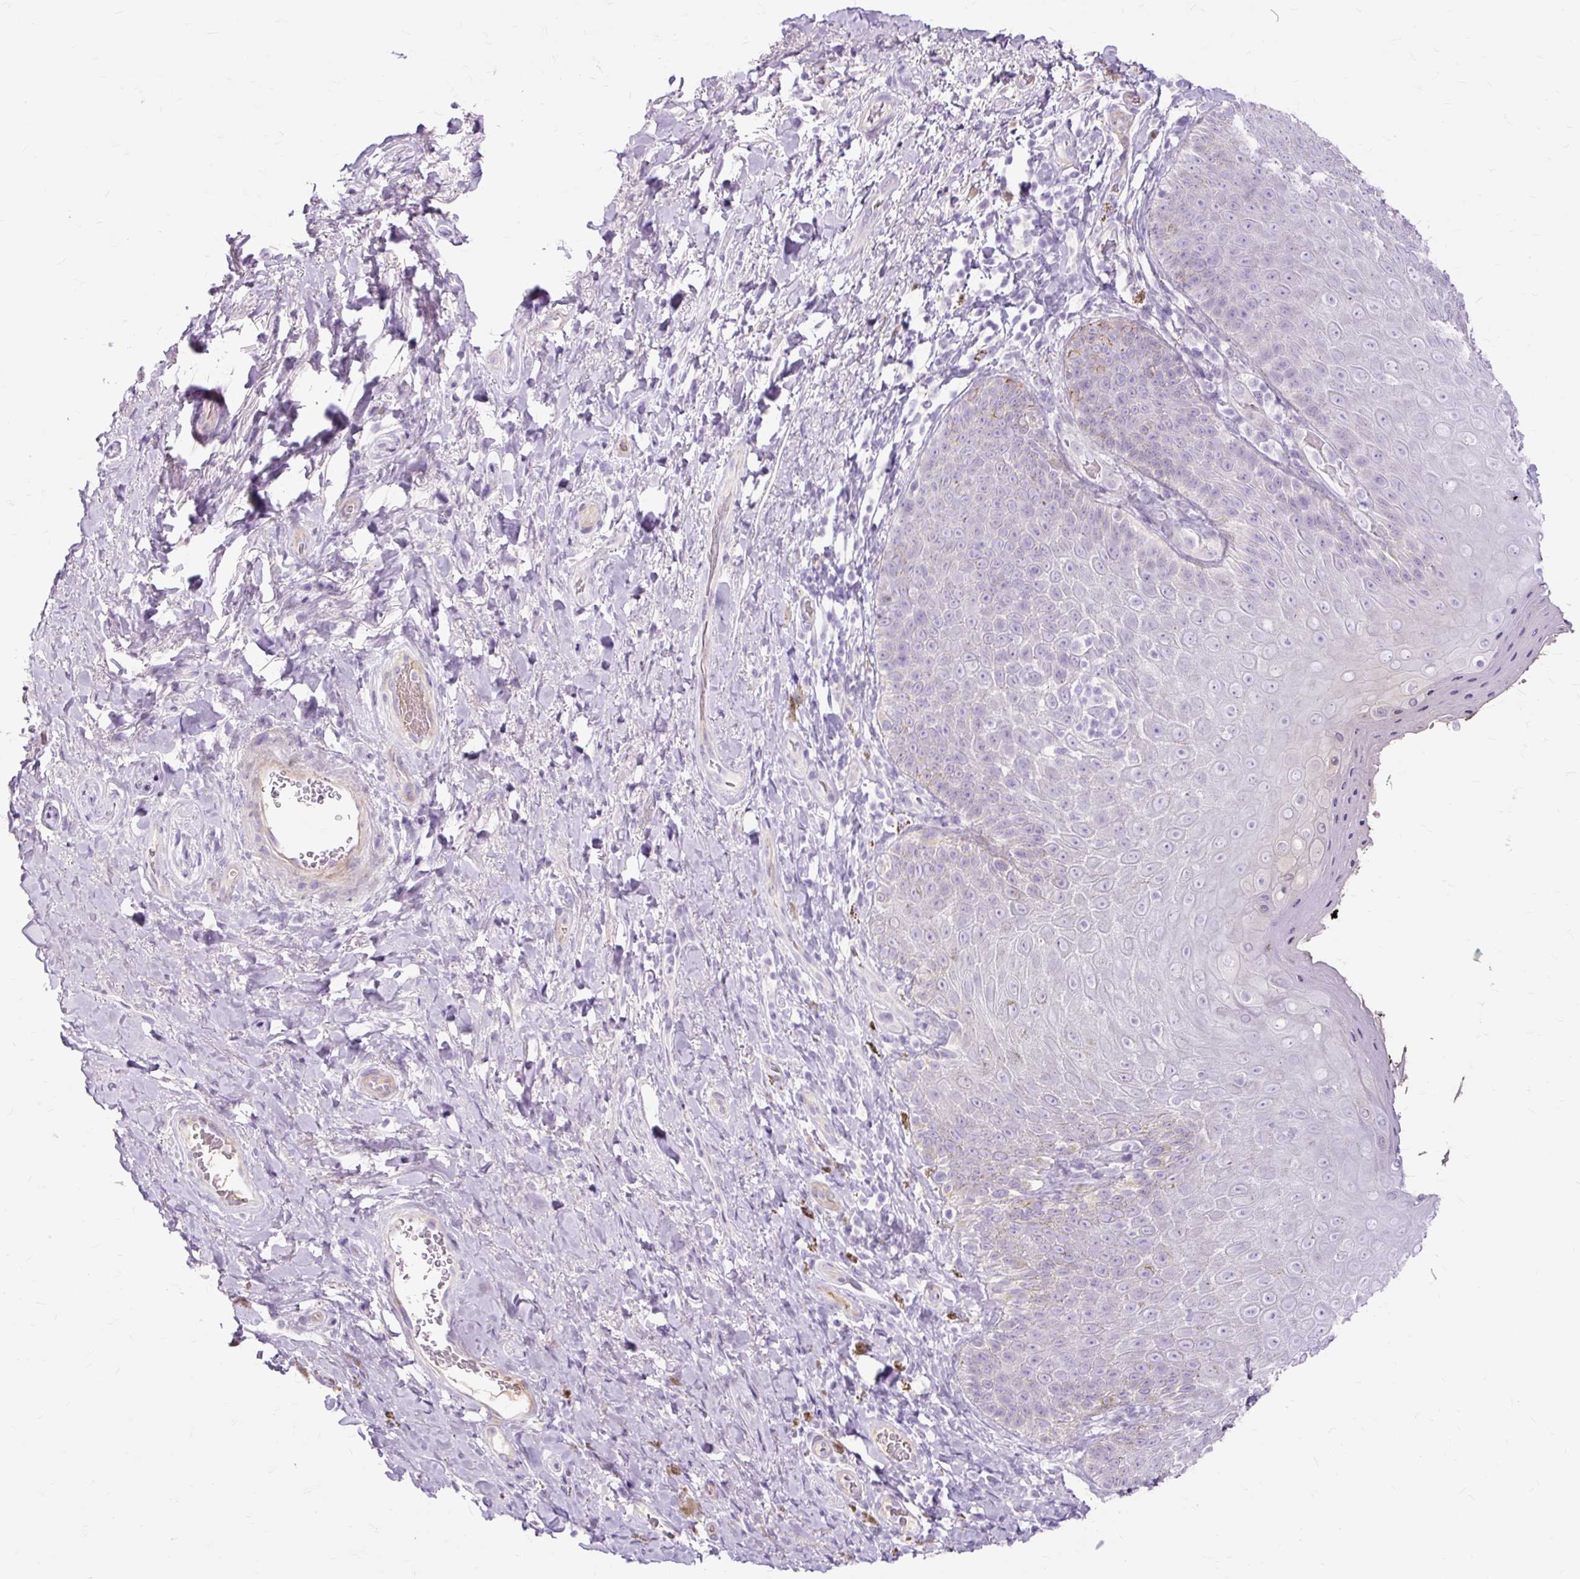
{"staining": {"intensity": "negative", "quantity": "none", "location": "none"}, "tissue": "skin", "cell_type": "Epidermal cells", "image_type": "normal", "snomed": [{"axis": "morphology", "description": "Normal tissue, NOS"}, {"axis": "topography", "description": "Anal"}, {"axis": "topography", "description": "Peripheral nerve tissue"}], "caption": "DAB (3,3'-diaminobenzidine) immunohistochemical staining of unremarkable human skin demonstrates no significant positivity in epidermal cells. (DAB (3,3'-diaminobenzidine) IHC with hematoxylin counter stain).", "gene": "DCTN4", "patient": {"sex": "male", "age": 53}}